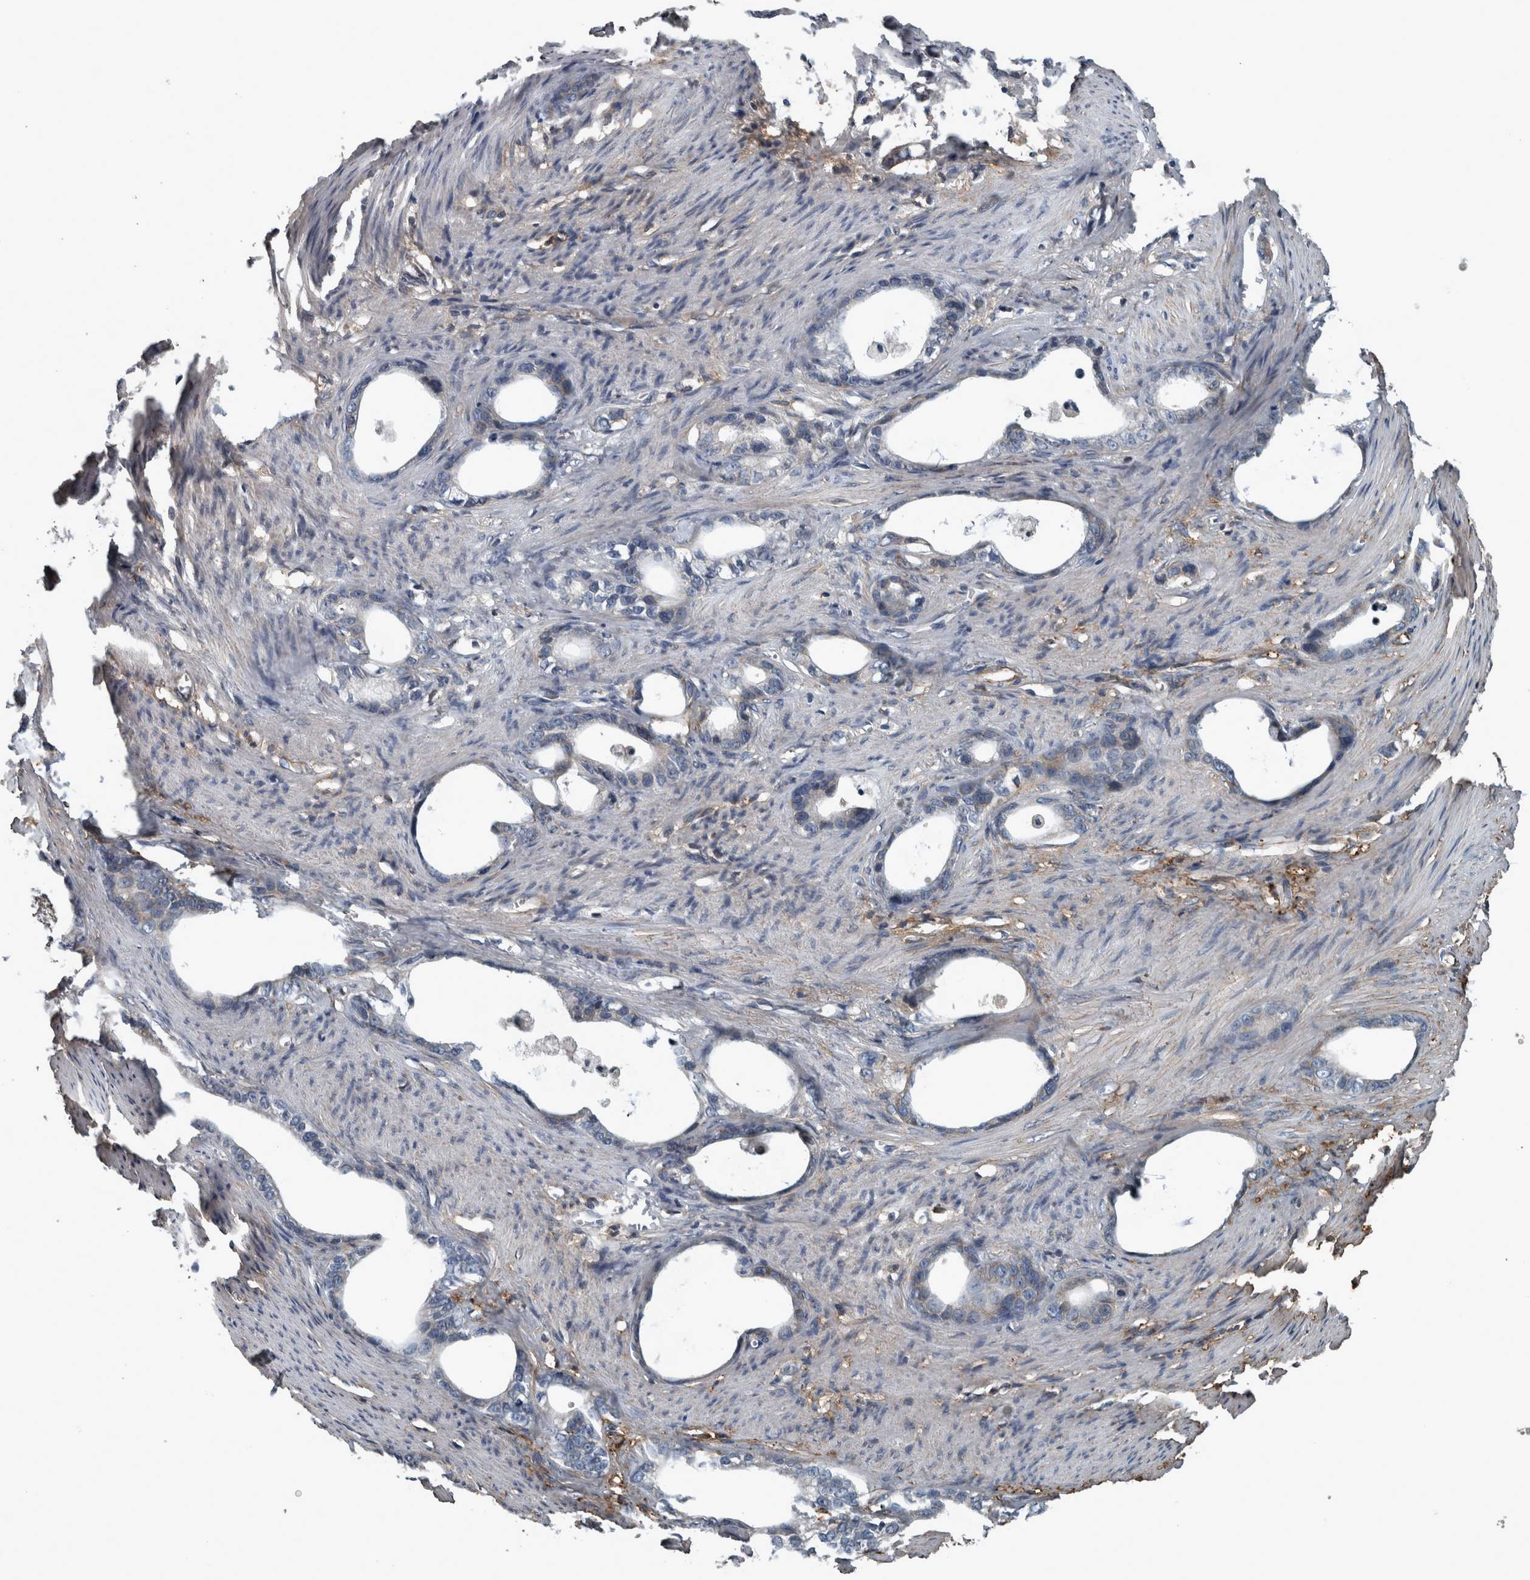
{"staining": {"intensity": "weak", "quantity": "<25%", "location": "cytoplasmic/membranous"}, "tissue": "stomach cancer", "cell_type": "Tumor cells", "image_type": "cancer", "snomed": [{"axis": "morphology", "description": "Adenocarcinoma, NOS"}, {"axis": "topography", "description": "Stomach"}], "caption": "Immunohistochemical staining of stomach cancer (adenocarcinoma) displays no significant positivity in tumor cells.", "gene": "EXOC8", "patient": {"sex": "female", "age": 75}}